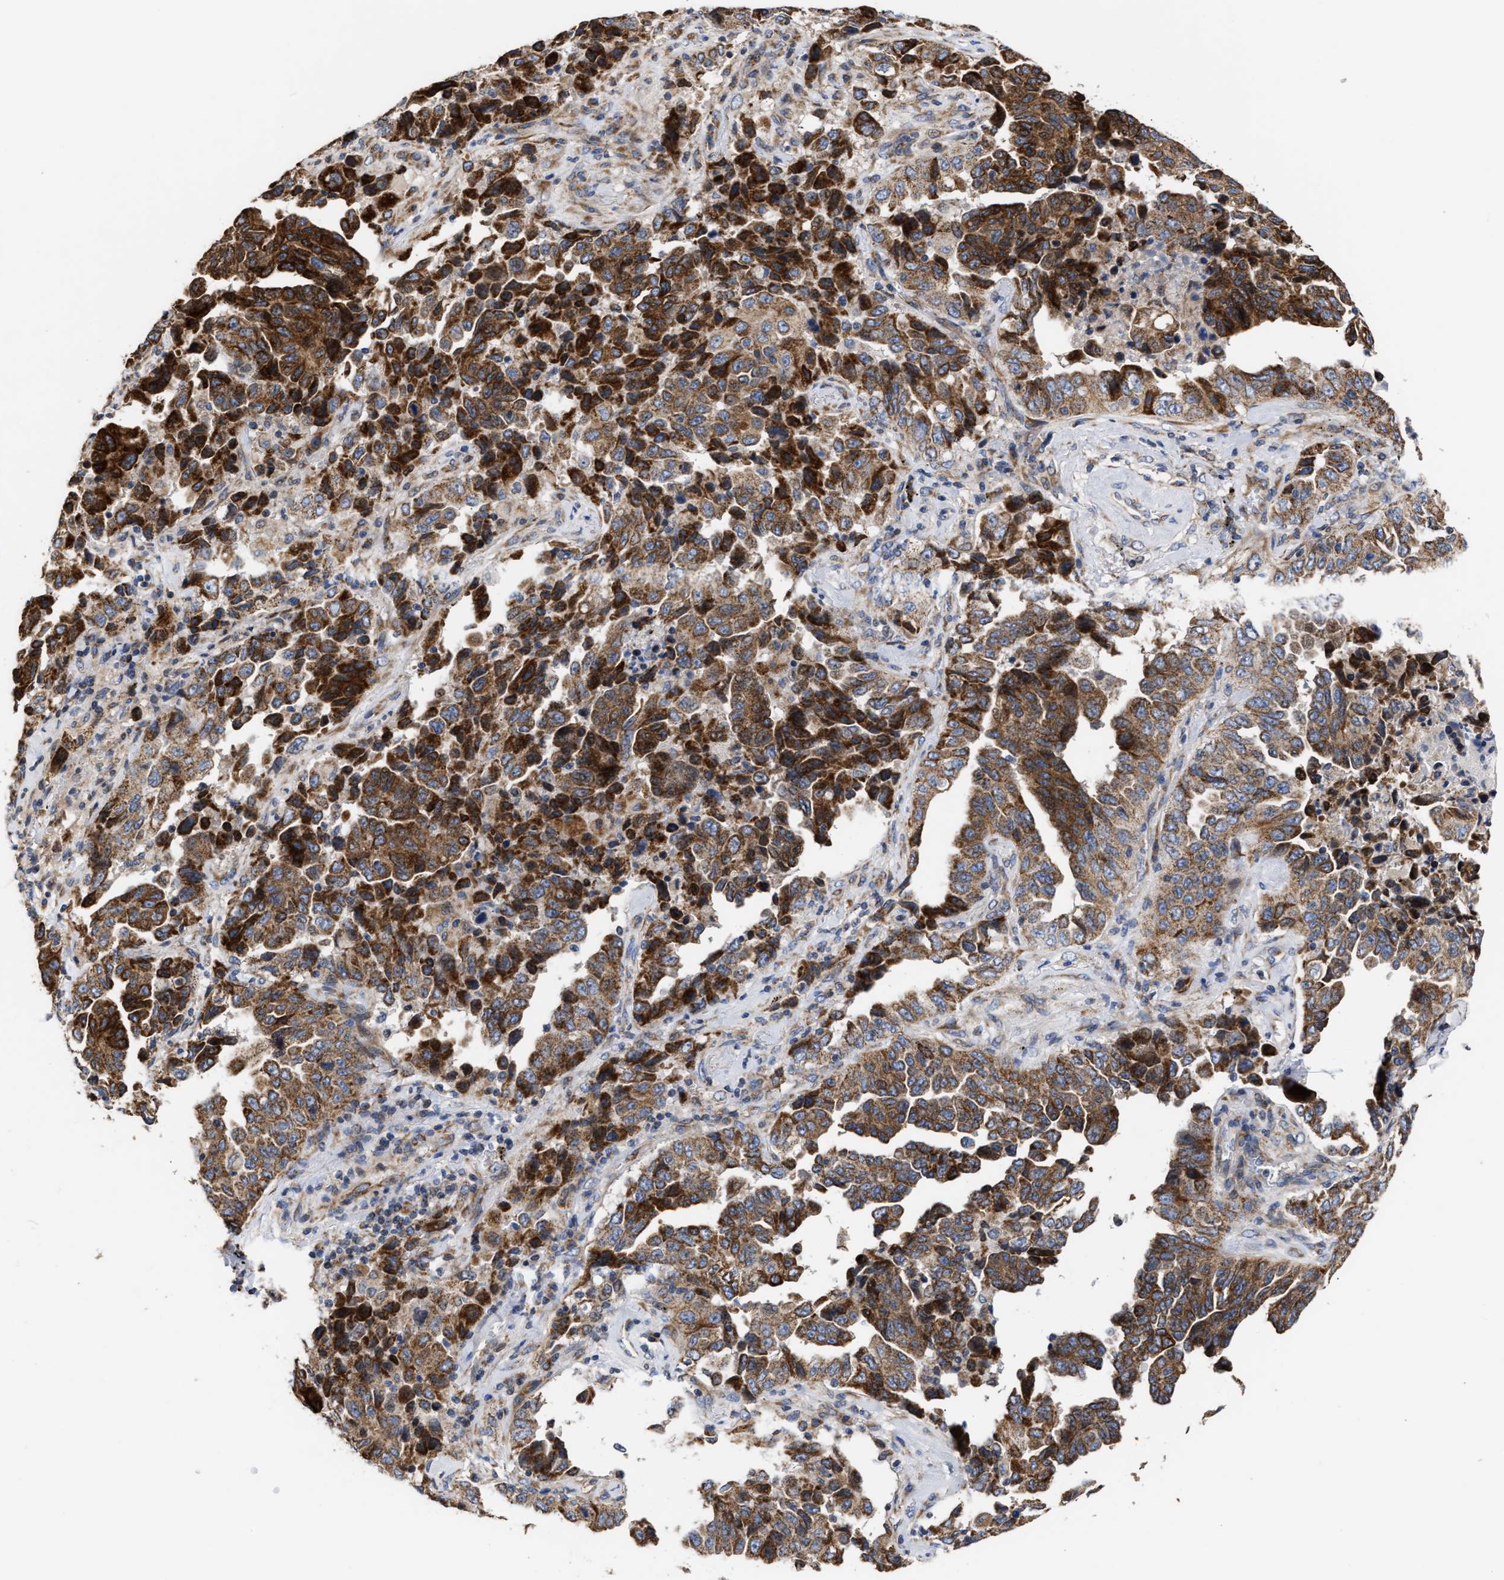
{"staining": {"intensity": "strong", "quantity": ">75%", "location": "cytoplasmic/membranous"}, "tissue": "lung cancer", "cell_type": "Tumor cells", "image_type": "cancer", "snomed": [{"axis": "morphology", "description": "Adenocarcinoma, NOS"}, {"axis": "topography", "description": "Lung"}], "caption": "A micrograph showing strong cytoplasmic/membranous expression in approximately >75% of tumor cells in lung cancer (adenocarcinoma), as visualized by brown immunohistochemical staining.", "gene": "MALSU1", "patient": {"sex": "female", "age": 51}}